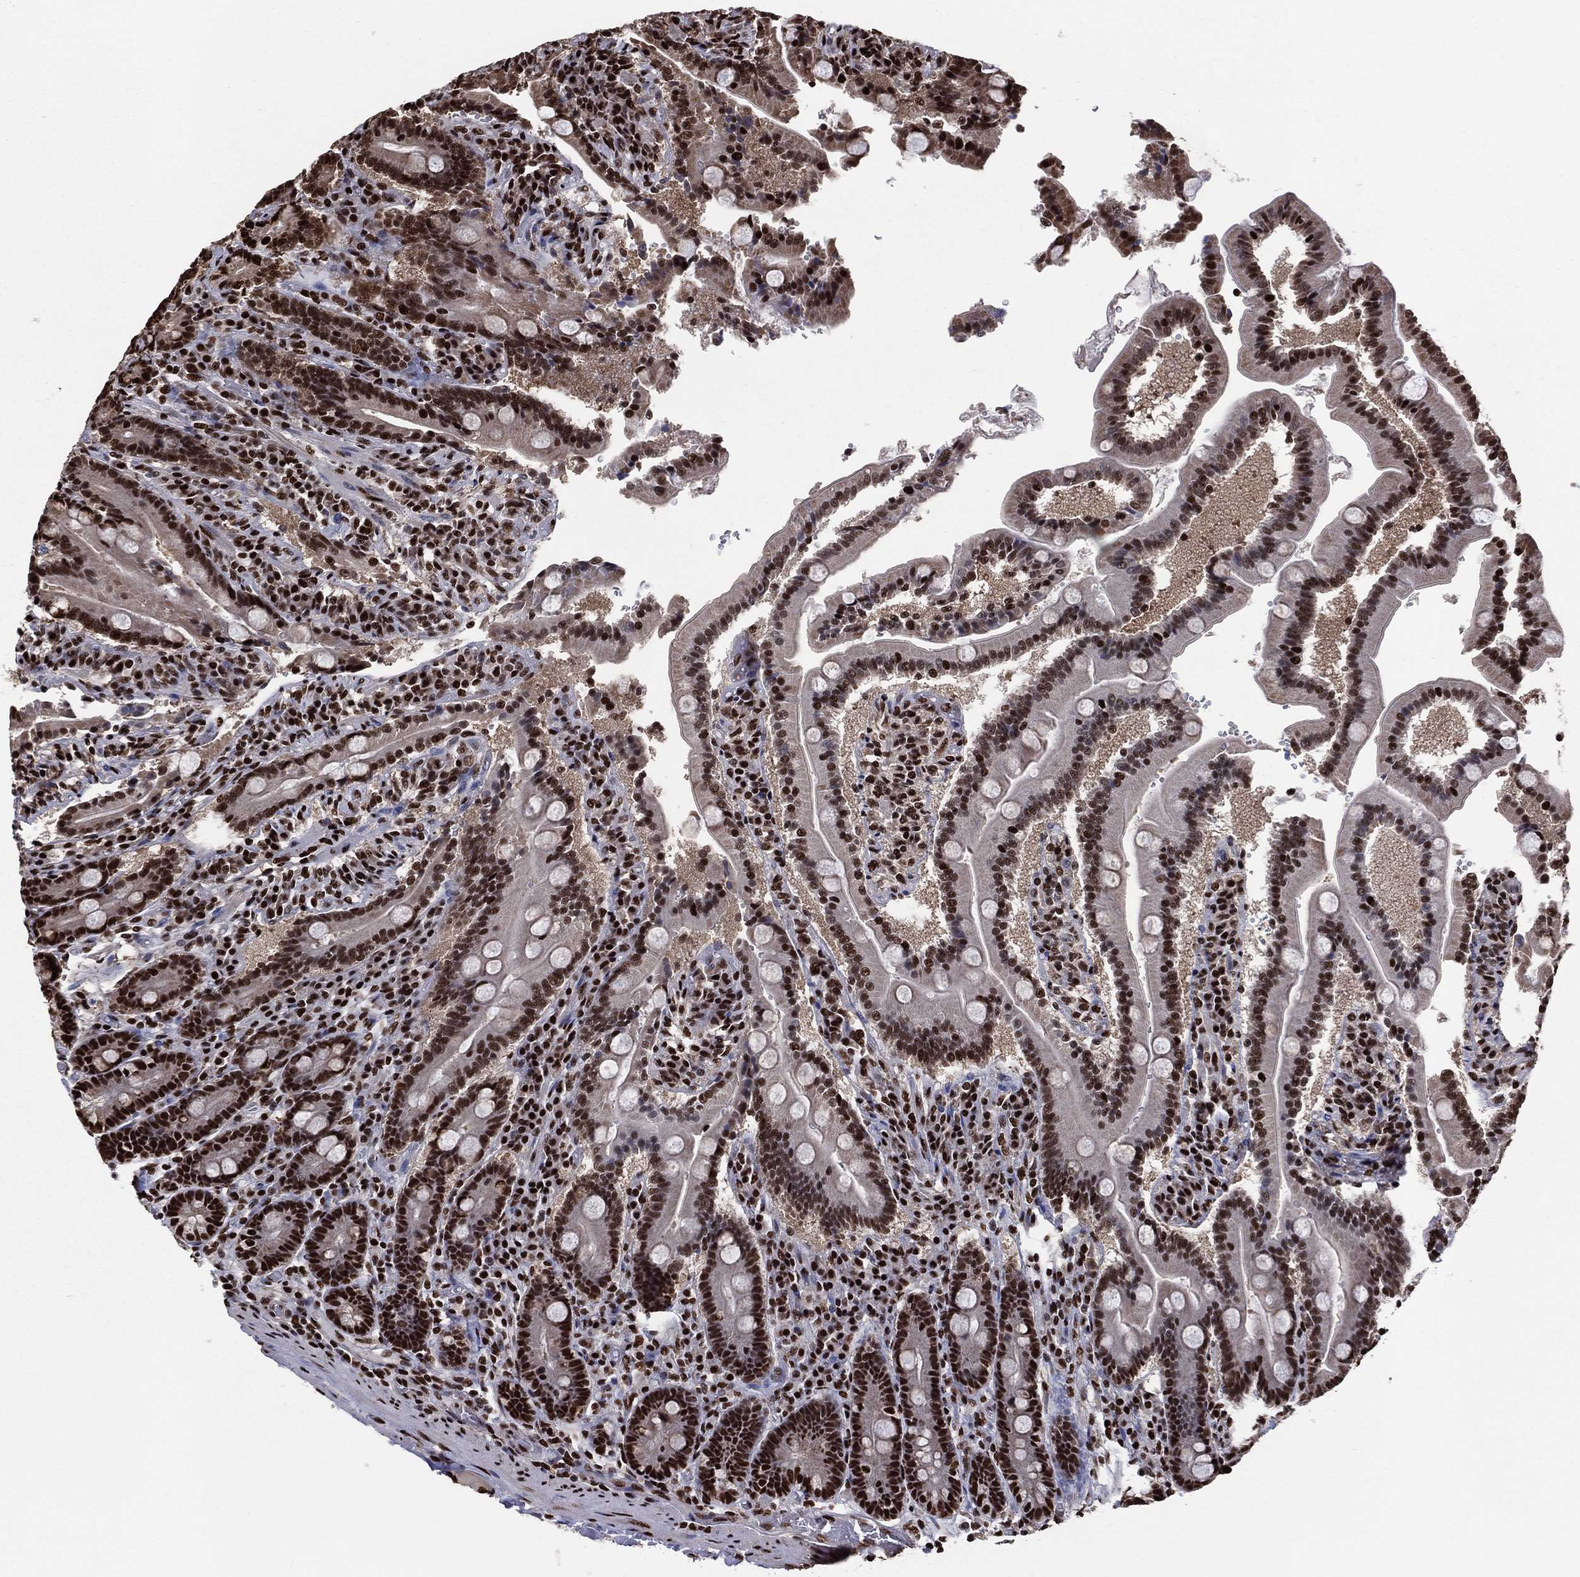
{"staining": {"intensity": "strong", "quantity": ">75%", "location": "nuclear"}, "tissue": "duodenum", "cell_type": "Glandular cells", "image_type": "normal", "snomed": [{"axis": "morphology", "description": "Normal tissue, NOS"}, {"axis": "topography", "description": "Duodenum"}], "caption": "DAB (3,3'-diaminobenzidine) immunohistochemical staining of normal human duodenum demonstrates strong nuclear protein positivity in approximately >75% of glandular cells.", "gene": "TP53BP1", "patient": {"sex": "female", "age": 62}}